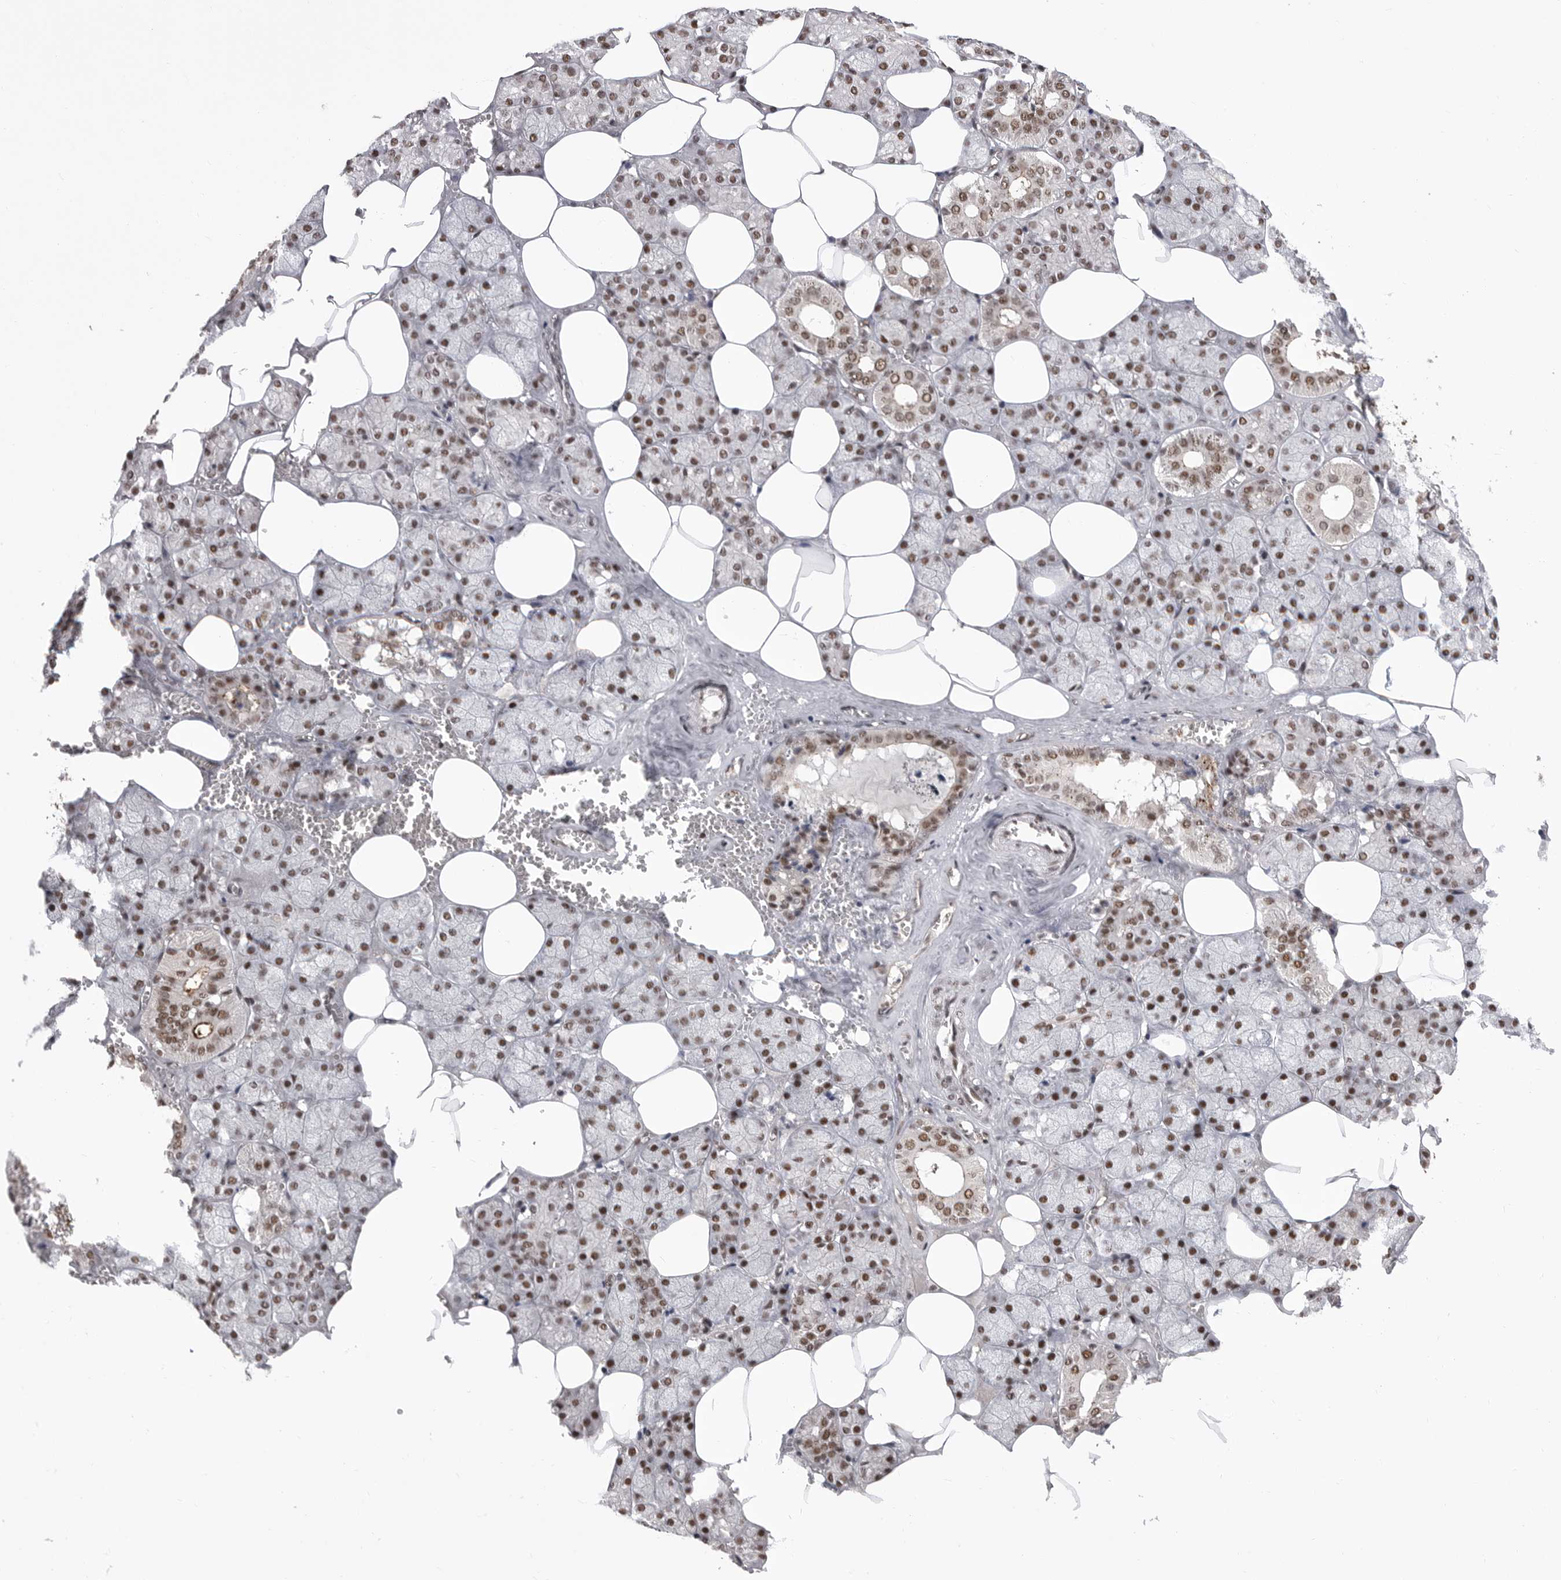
{"staining": {"intensity": "strong", "quantity": ">75%", "location": "nuclear"}, "tissue": "salivary gland", "cell_type": "Glandular cells", "image_type": "normal", "snomed": [{"axis": "morphology", "description": "Normal tissue, NOS"}, {"axis": "topography", "description": "Salivary gland"}], "caption": "Glandular cells exhibit strong nuclear staining in approximately >75% of cells in unremarkable salivary gland.", "gene": "PPP1R8", "patient": {"sex": "male", "age": 62}}